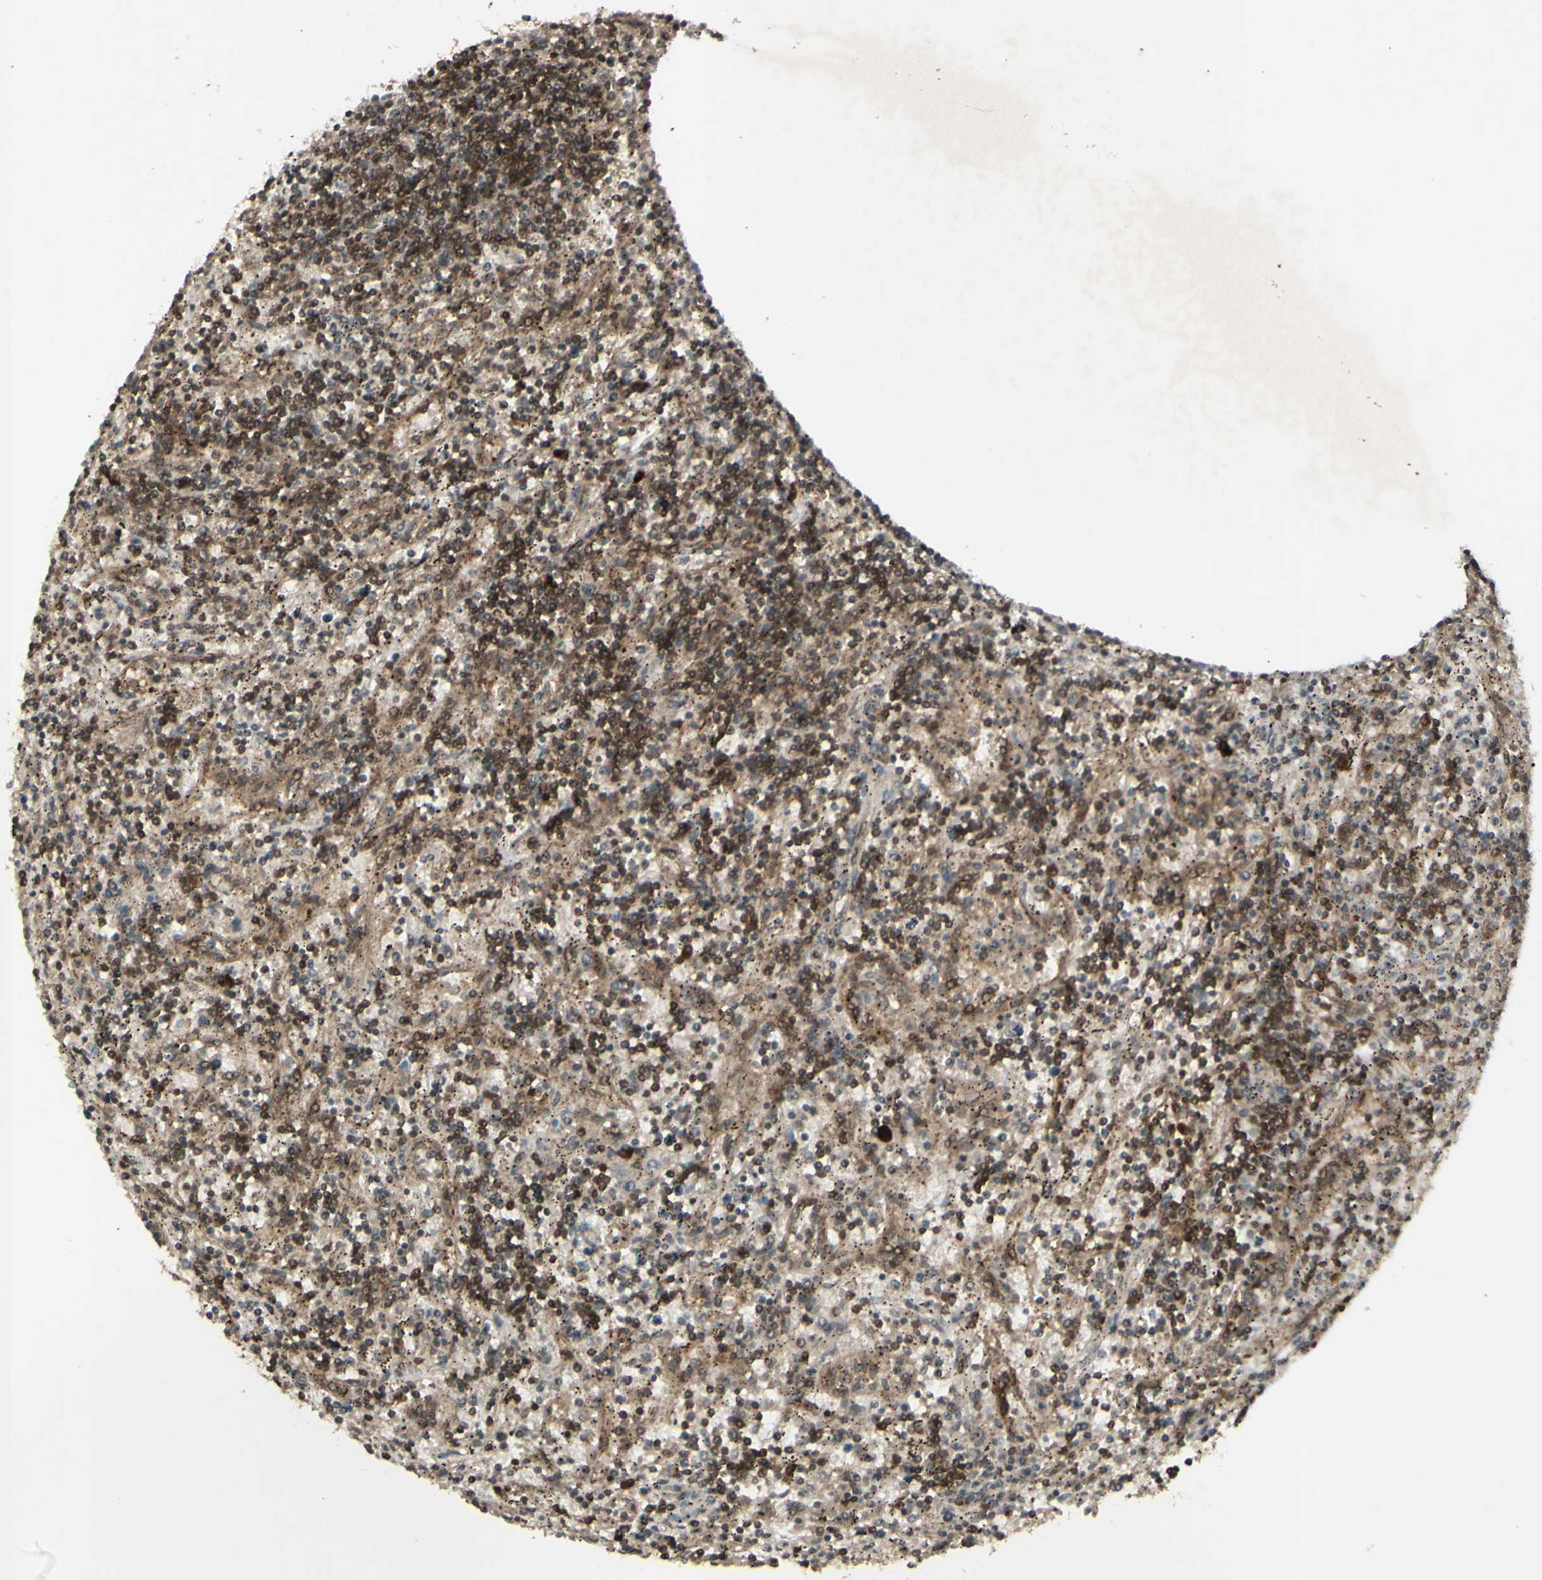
{"staining": {"intensity": "strong", "quantity": "25%-75%", "location": "cytoplasmic/membranous,nuclear"}, "tissue": "lymphoma", "cell_type": "Tumor cells", "image_type": "cancer", "snomed": [{"axis": "morphology", "description": "Malignant lymphoma, non-Hodgkin's type, Low grade"}, {"axis": "topography", "description": "Spleen"}], "caption": "Immunohistochemical staining of human low-grade malignant lymphoma, non-Hodgkin's type demonstrates high levels of strong cytoplasmic/membranous and nuclear protein positivity in about 25%-75% of tumor cells. (IHC, brightfield microscopy, high magnification).", "gene": "BLNK", "patient": {"sex": "male", "age": 76}}